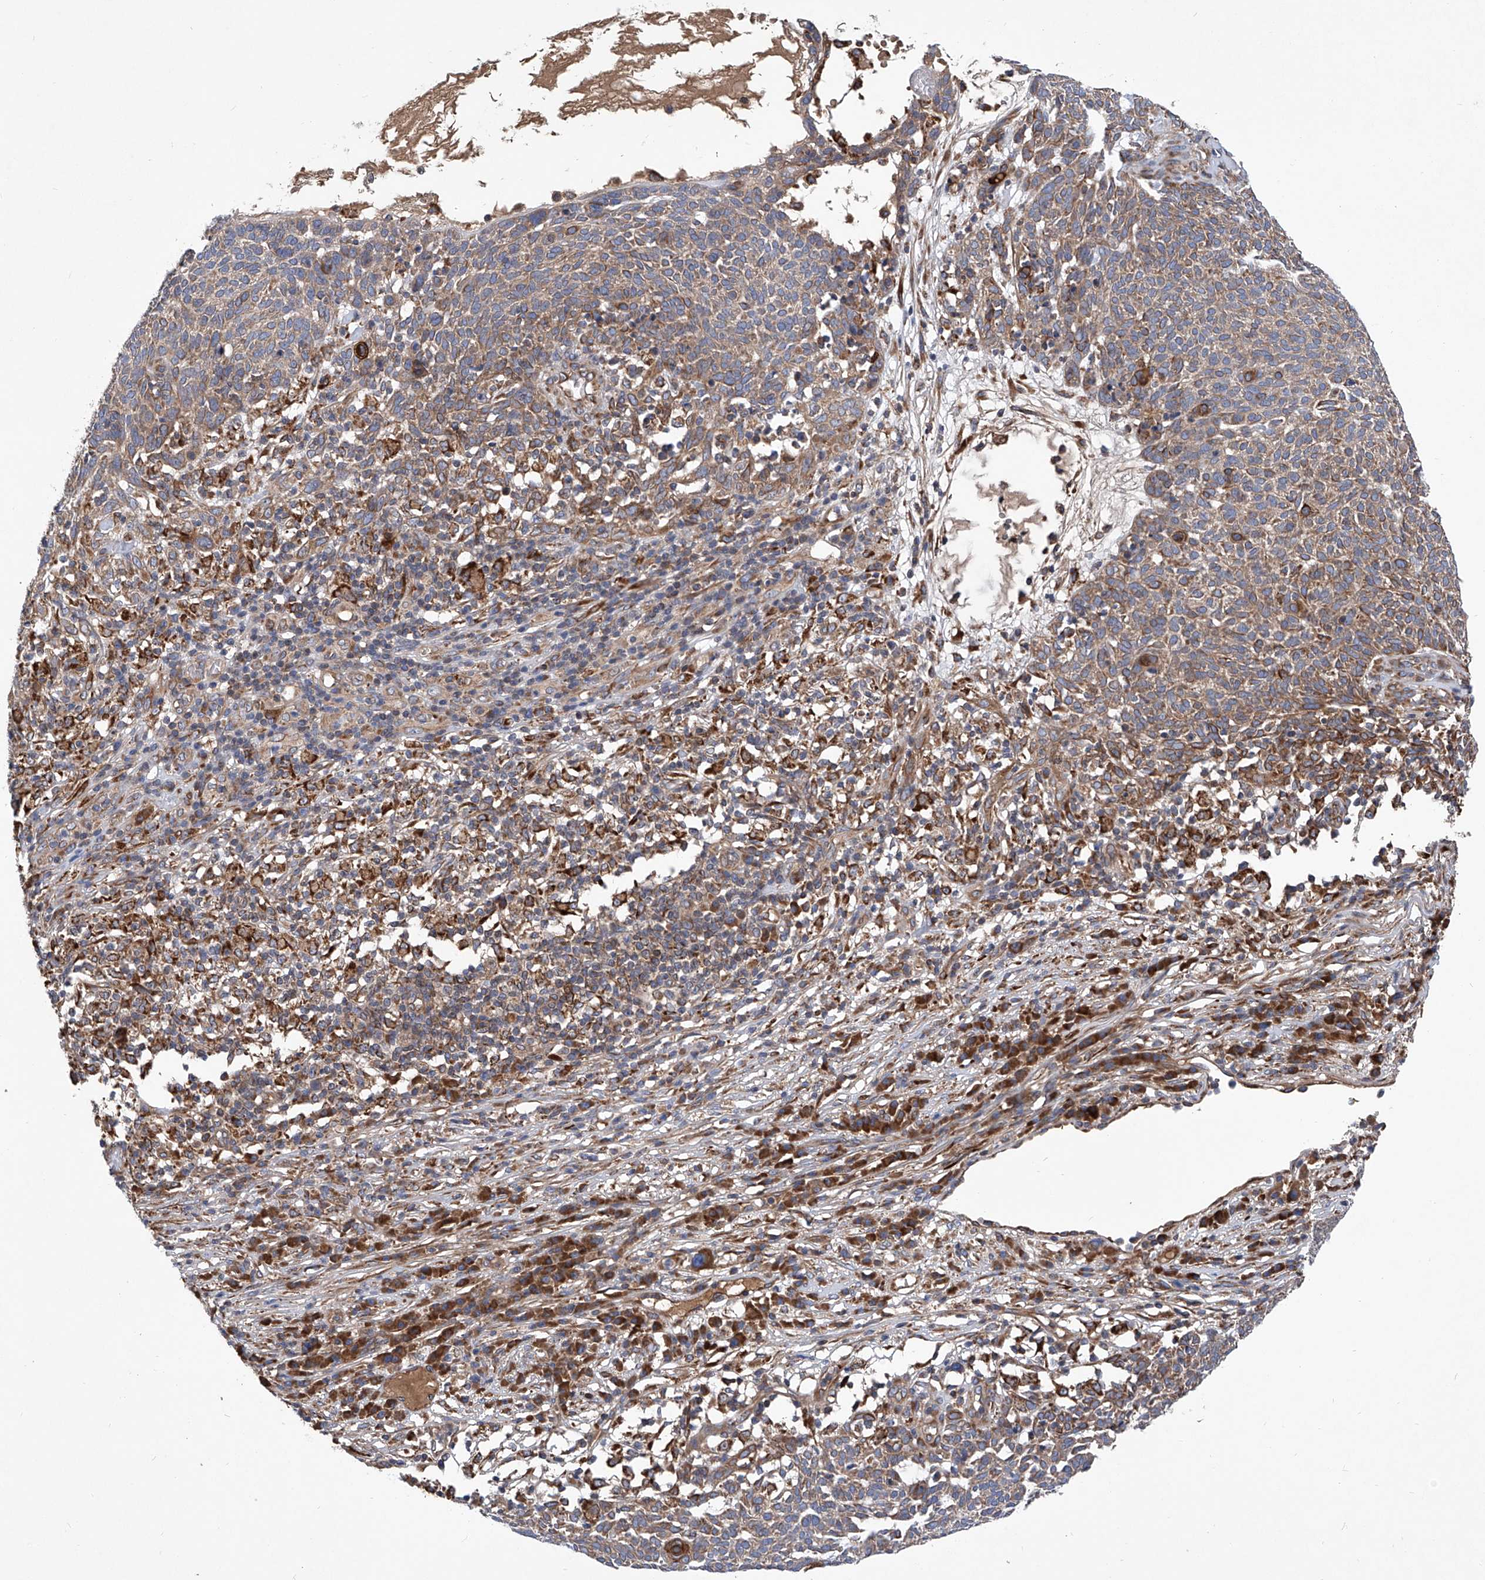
{"staining": {"intensity": "moderate", "quantity": ">75%", "location": "cytoplasmic/membranous"}, "tissue": "skin cancer", "cell_type": "Tumor cells", "image_type": "cancer", "snomed": [{"axis": "morphology", "description": "Squamous cell carcinoma, NOS"}, {"axis": "topography", "description": "Skin"}], "caption": "An immunohistochemistry histopathology image of tumor tissue is shown. Protein staining in brown shows moderate cytoplasmic/membranous positivity in skin cancer (squamous cell carcinoma) within tumor cells. (DAB (3,3'-diaminobenzidine) IHC with brightfield microscopy, high magnification).", "gene": "ASCC3", "patient": {"sex": "female", "age": 90}}